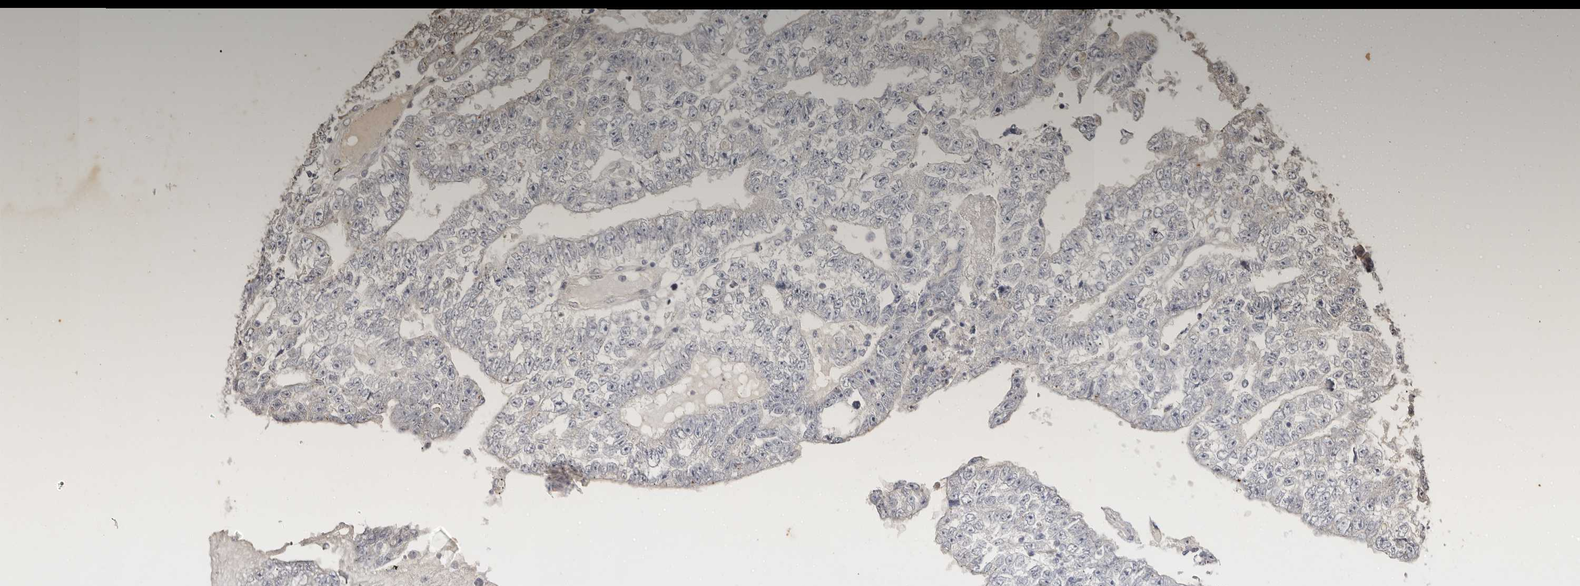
{"staining": {"intensity": "negative", "quantity": "none", "location": "none"}, "tissue": "testis cancer", "cell_type": "Tumor cells", "image_type": "cancer", "snomed": [{"axis": "morphology", "description": "Carcinoma, Embryonal, NOS"}, {"axis": "topography", "description": "Testis"}], "caption": "Photomicrograph shows no significant protein expression in tumor cells of testis cancer (embryonal carcinoma).", "gene": "LCORL", "patient": {"sex": "male", "age": 25}}